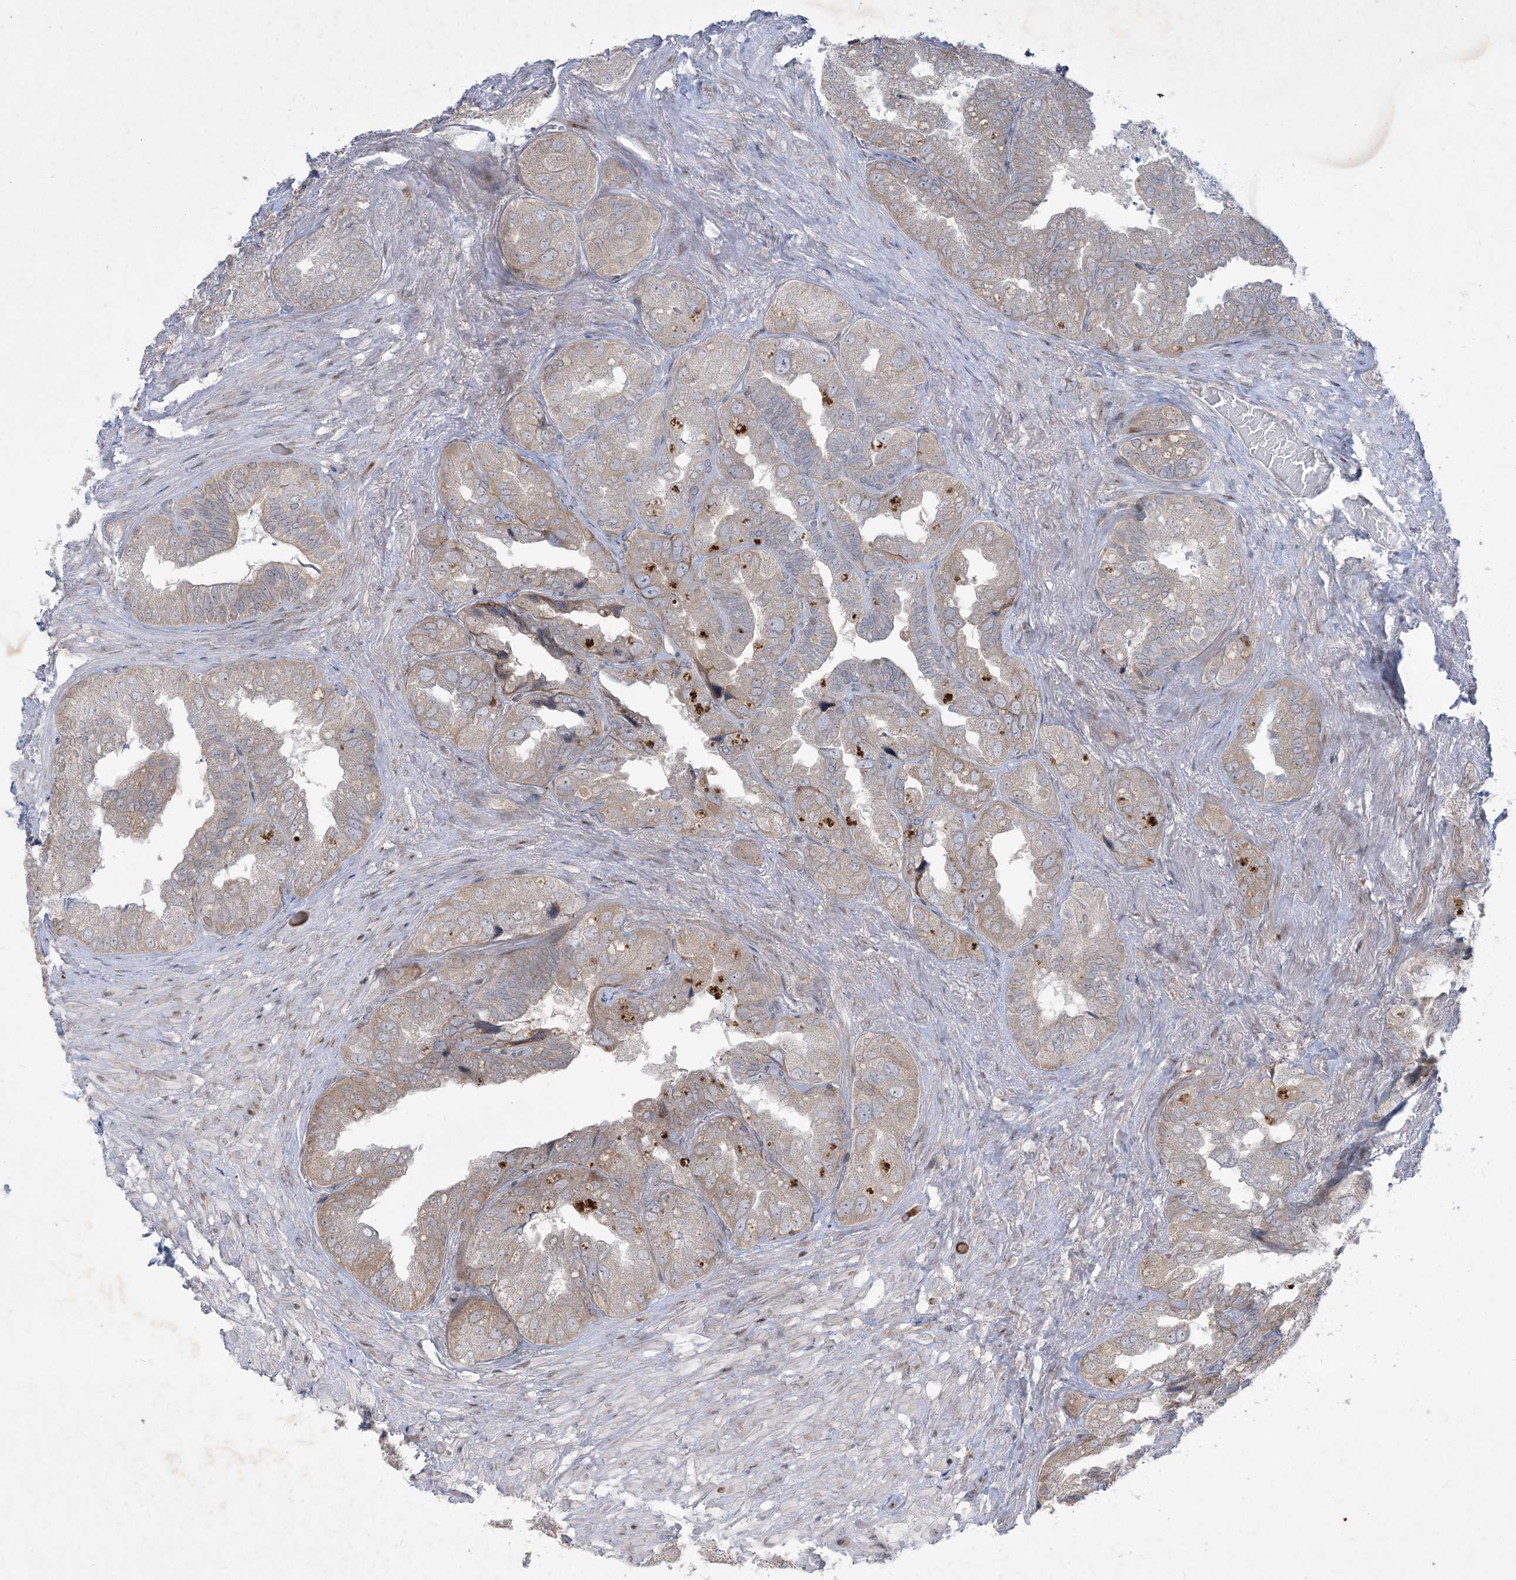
{"staining": {"intensity": "moderate", "quantity": "<25%", "location": "cytoplasmic/membranous"}, "tissue": "seminal vesicle", "cell_type": "Glandular cells", "image_type": "normal", "snomed": [{"axis": "morphology", "description": "Normal tissue, NOS"}, {"axis": "topography", "description": "Seminal veicle"}, {"axis": "topography", "description": "Peripheral nerve tissue"}], "caption": "IHC image of normal seminal vesicle: seminal vesicle stained using immunohistochemistry exhibits low levels of moderate protein expression localized specifically in the cytoplasmic/membranous of glandular cells, appearing as a cytoplasmic/membranous brown color.", "gene": "SOGA3", "patient": {"sex": "male", "age": 63}}